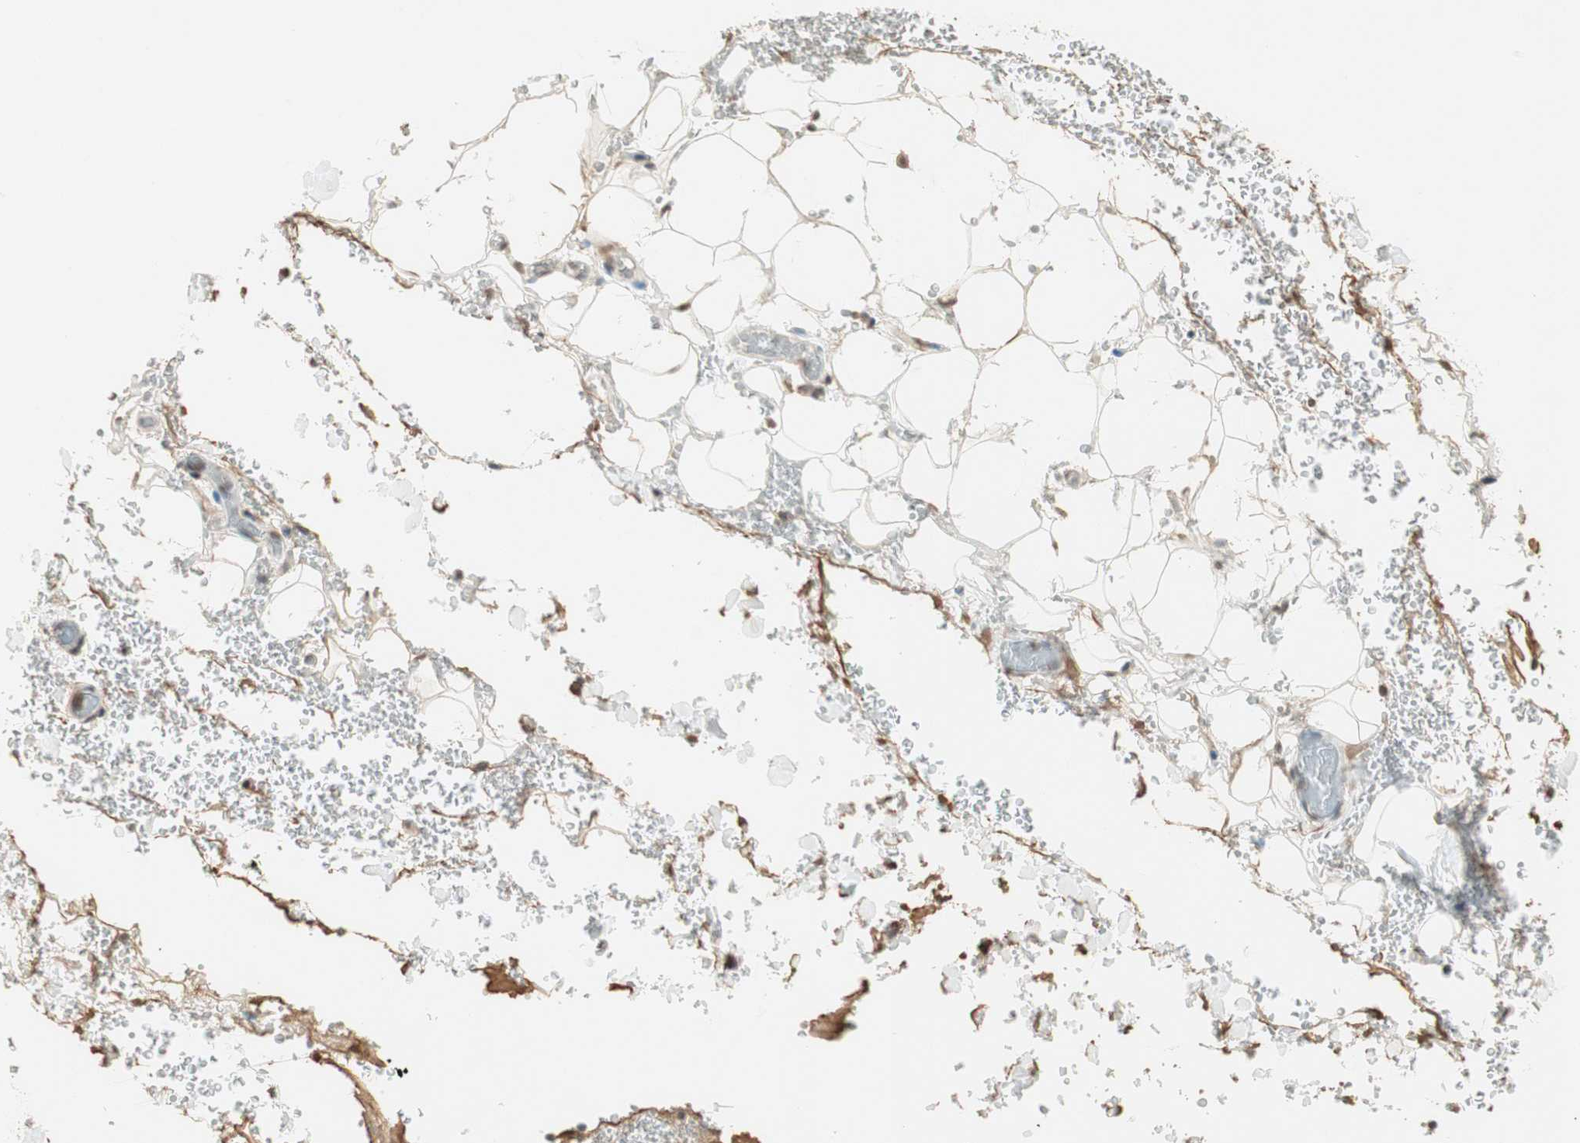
{"staining": {"intensity": "weak", "quantity": ">75%", "location": "cytoplasmic/membranous"}, "tissue": "adipose tissue", "cell_type": "Adipocytes", "image_type": "normal", "snomed": [{"axis": "morphology", "description": "Normal tissue, NOS"}, {"axis": "morphology", "description": "Inflammation, NOS"}, {"axis": "topography", "description": "Breast"}], "caption": "Adipose tissue was stained to show a protein in brown. There is low levels of weak cytoplasmic/membranous positivity in approximately >75% of adipocytes. The staining is performed using DAB brown chromogen to label protein expression. The nuclei are counter-stained blue using hematoxylin.", "gene": "PRELID1", "patient": {"sex": "female", "age": 65}}